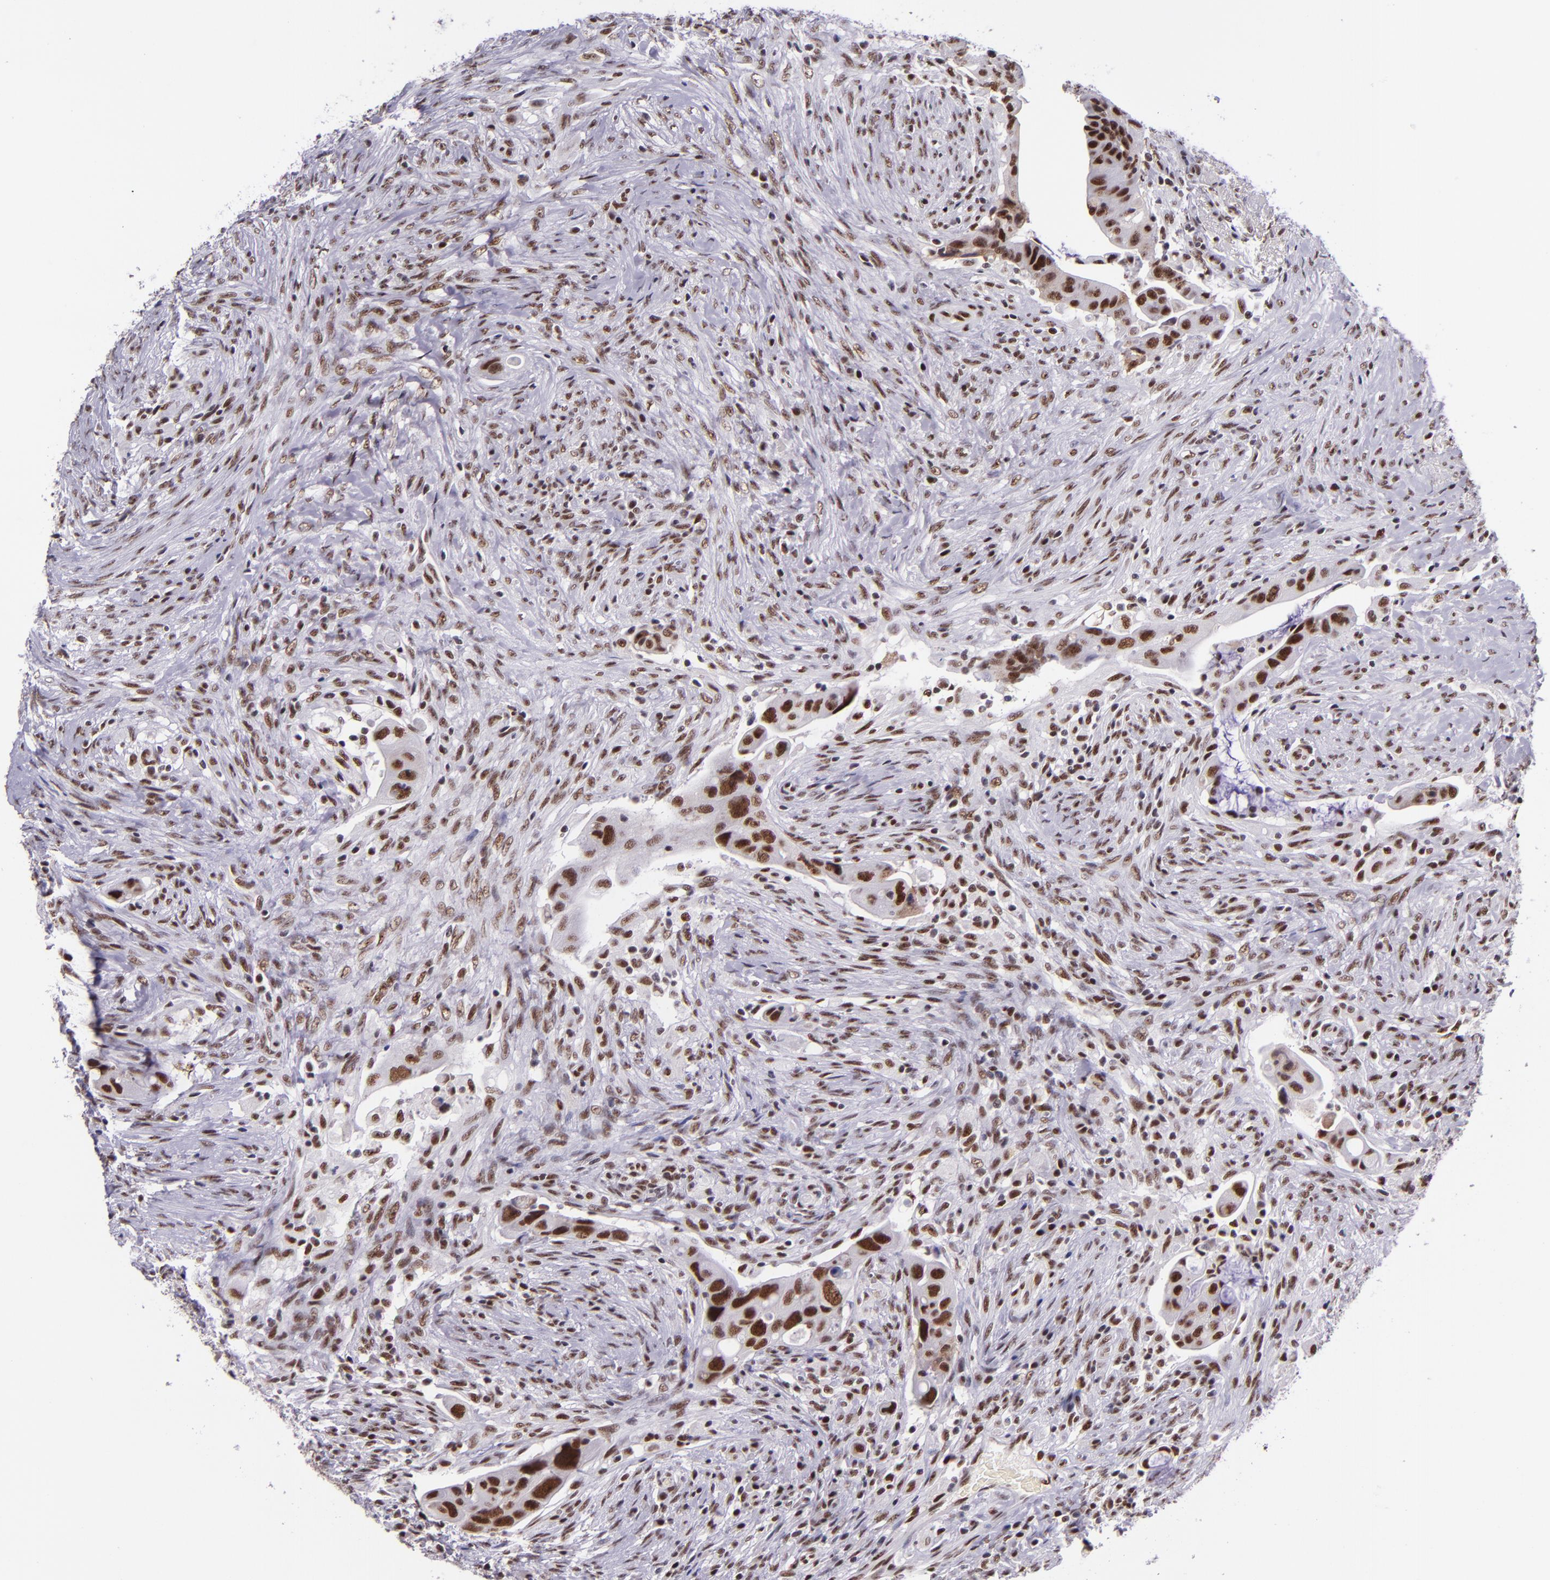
{"staining": {"intensity": "strong", "quantity": ">75%", "location": "nuclear"}, "tissue": "colorectal cancer", "cell_type": "Tumor cells", "image_type": "cancer", "snomed": [{"axis": "morphology", "description": "Adenocarcinoma, NOS"}, {"axis": "topography", "description": "Rectum"}], "caption": "A high amount of strong nuclear staining is seen in approximately >75% of tumor cells in colorectal adenocarcinoma tissue.", "gene": "GPKOW", "patient": {"sex": "female", "age": 71}}